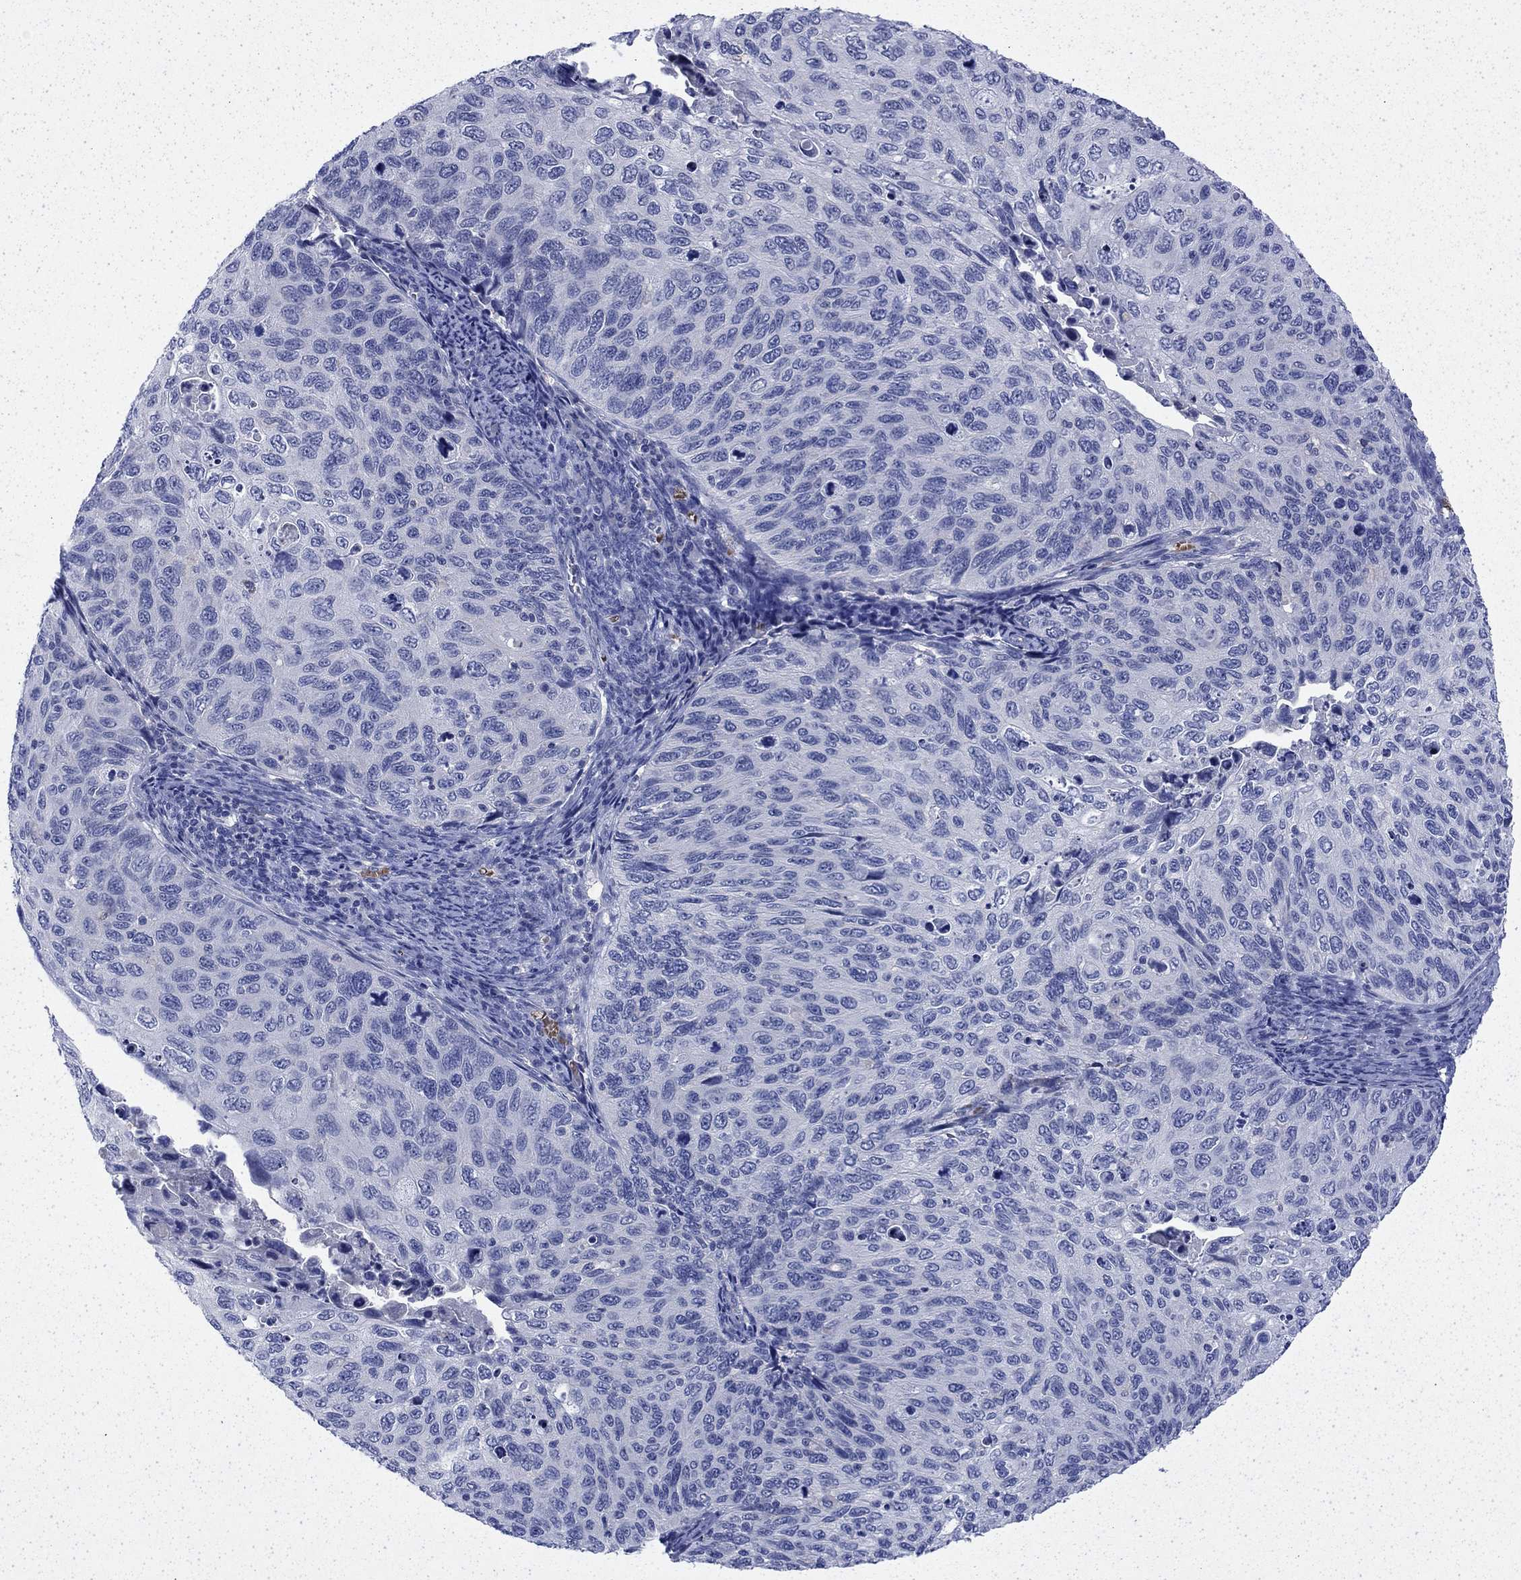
{"staining": {"intensity": "negative", "quantity": "none", "location": "none"}, "tissue": "cervical cancer", "cell_type": "Tumor cells", "image_type": "cancer", "snomed": [{"axis": "morphology", "description": "Squamous cell carcinoma, NOS"}, {"axis": "topography", "description": "Cervix"}], "caption": "Tumor cells are negative for protein expression in human cervical squamous cell carcinoma.", "gene": "ENPP6", "patient": {"sex": "female", "age": 70}}